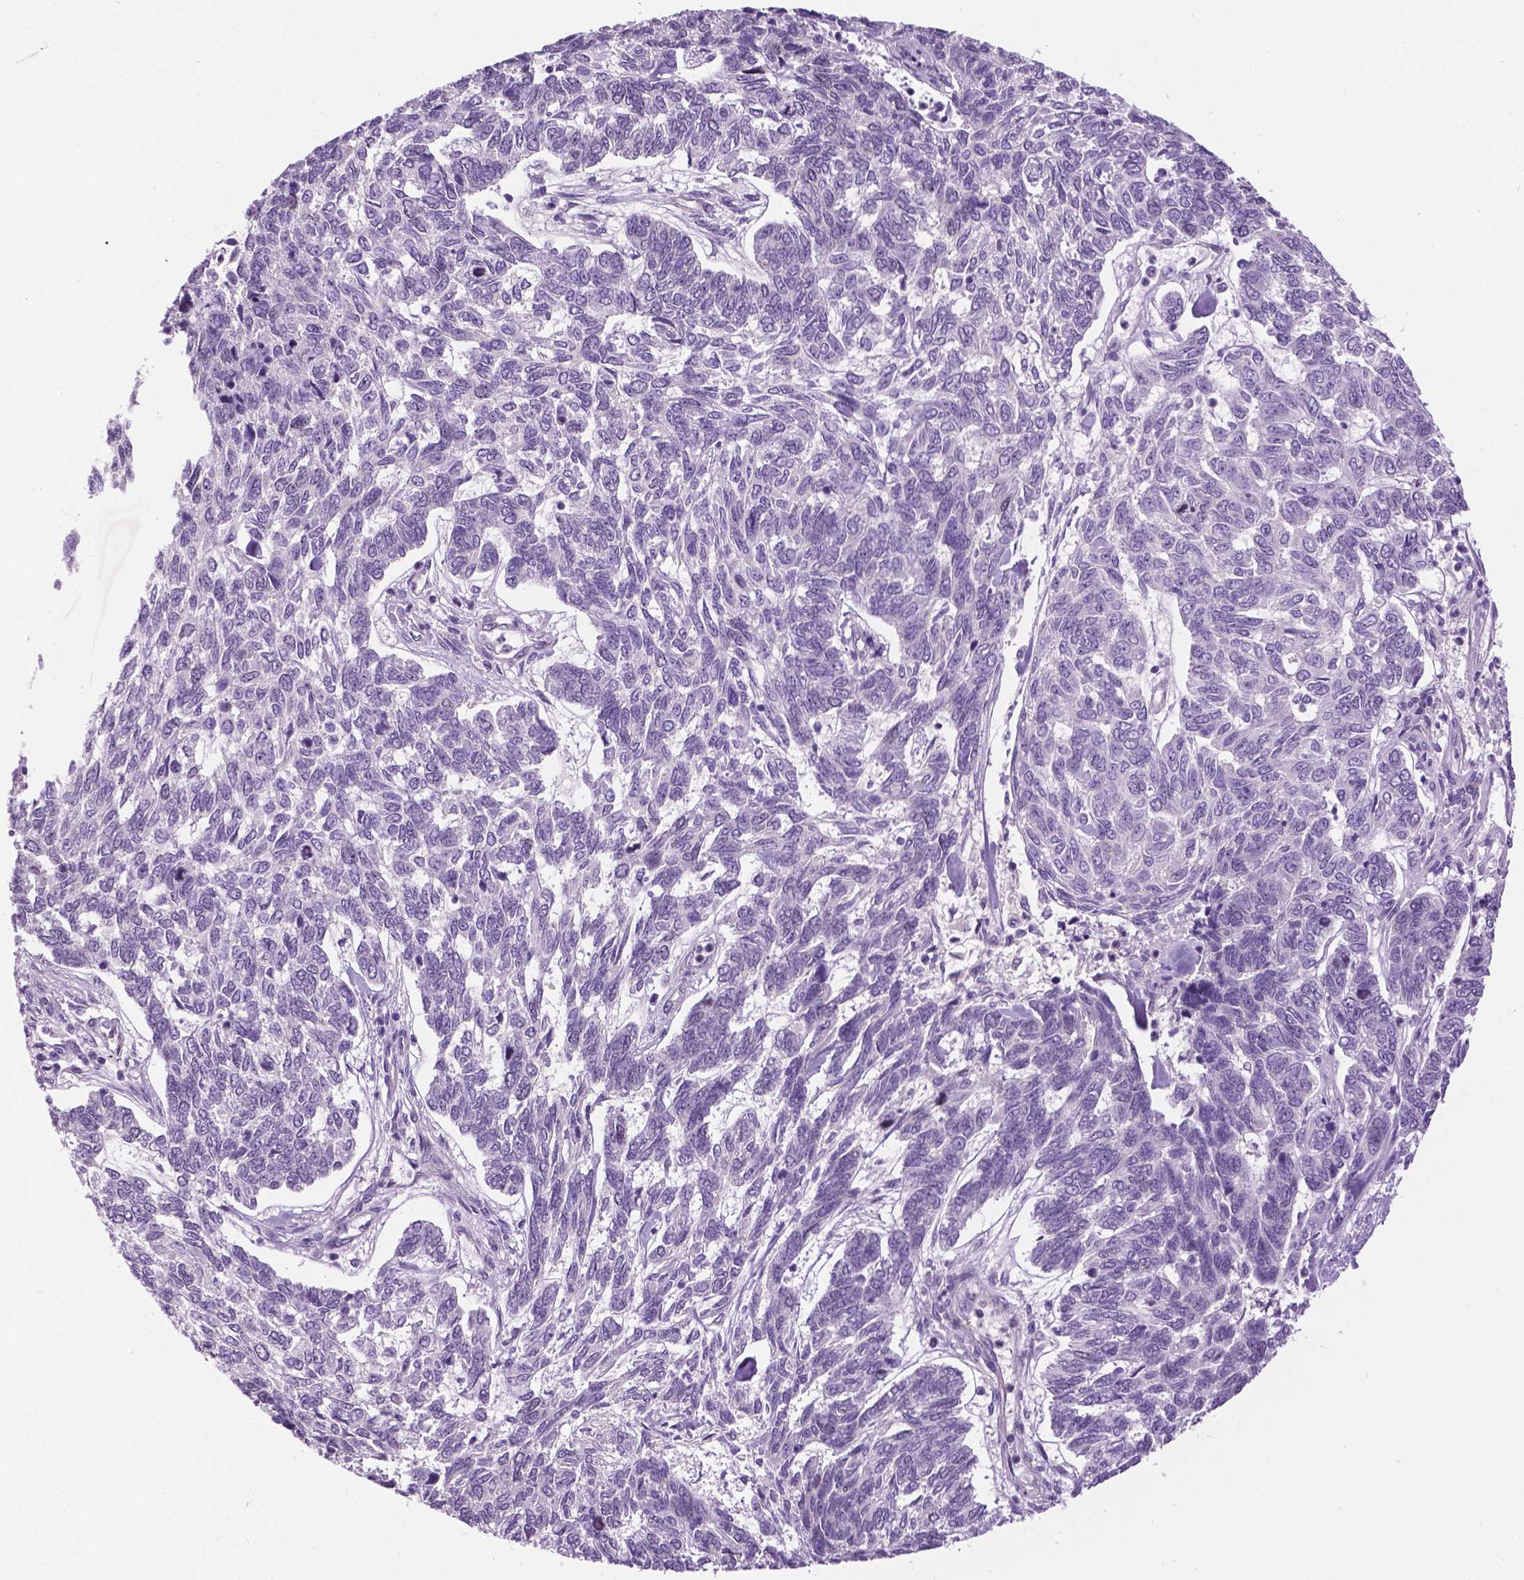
{"staining": {"intensity": "negative", "quantity": "none", "location": "none"}, "tissue": "skin cancer", "cell_type": "Tumor cells", "image_type": "cancer", "snomed": [{"axis": "morphology", "description": "Basal cell carcinoma"}, {"axis": "topography", "description": "Skin"}], "caption": "IHC of human skin basal cell carcinoma displays no staining in tumor cells.", "gene": "DENND4A", "patient": {"sex": "female", "age": 65}}